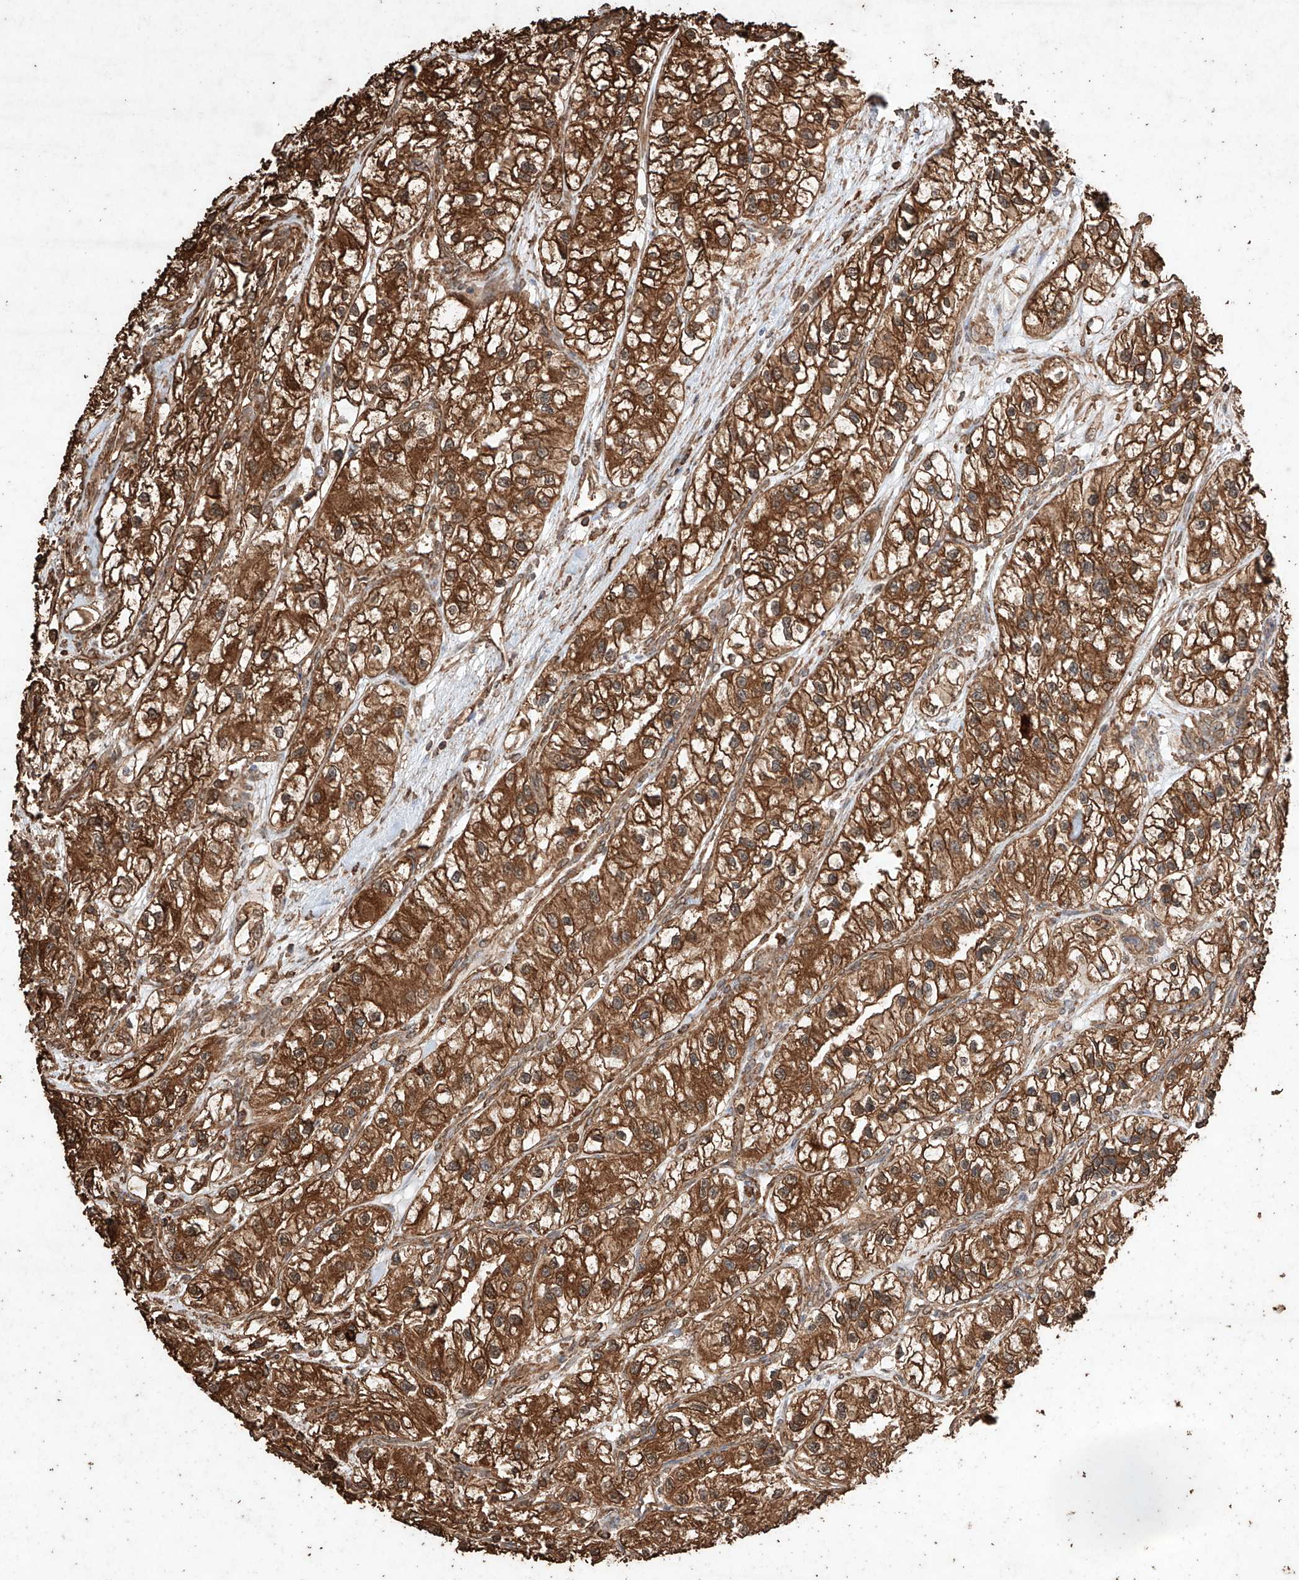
{"staining": {"intensity": "strong", "quantity": ">75%", "location": "cytoplasmic/membranous"}, "tissue": "renal cancer", "cell_type": "Tumor cells", "image_type": "cancer", "snomed": [{"axis": "morphology", "description": "Adenocarcinoma, NOS"}, {"axis": "topography", "description": "Kidney"}], "caption": "Immunohistochemistry (DAB (3,3'-diaminobenzidine)) staining of renal cancer (adenocarcinoma) exhibits strong cytoplasmic/membranous protein positivity in approximately >75% of tumor cells.", "gene": "M6PR", "patient": {"sex": "female", "age": 57}}